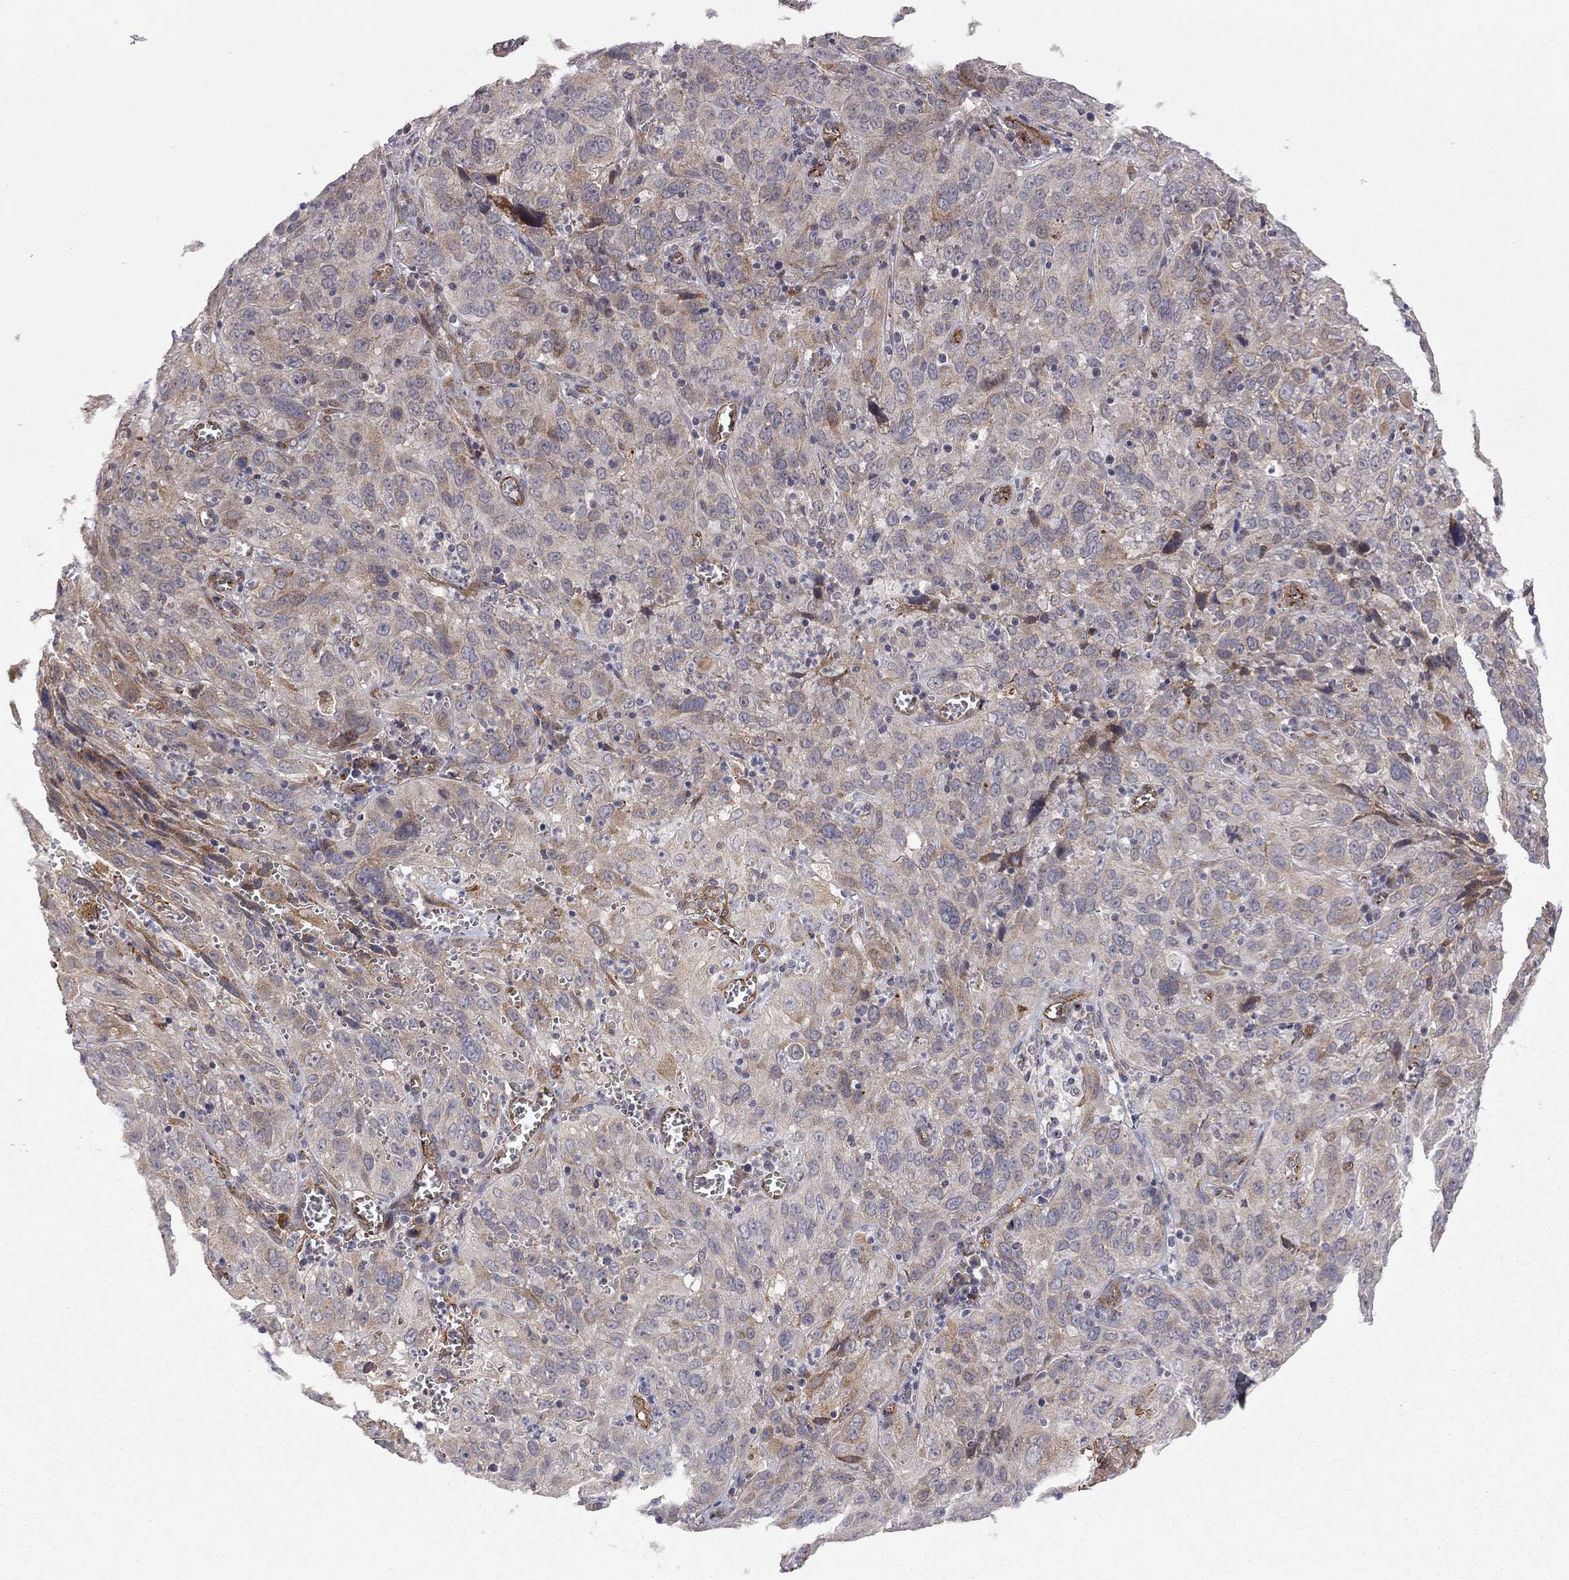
{"staining": {"intensity": "moderate", "quantity": "<25%", "location": "cytoplasmic/membranous"}, "tissue": "cervical cancer", "cell_type": "Tumor cells", "image_type": "cancer", "snomed": [{"axis": "morphology", "description": "Squamous cell carcinoma, NOS"}, {"axis": "topography", "description": "Cervix"}], "caption": "A brown stain highlights moderate cytoplasmic/membranous staining of a protein in human cervical cancer (squamous cell carcinoma) tumor cells.", "gene": "EXOC3L2", "patient": {"sex": "female", "age": 32}}